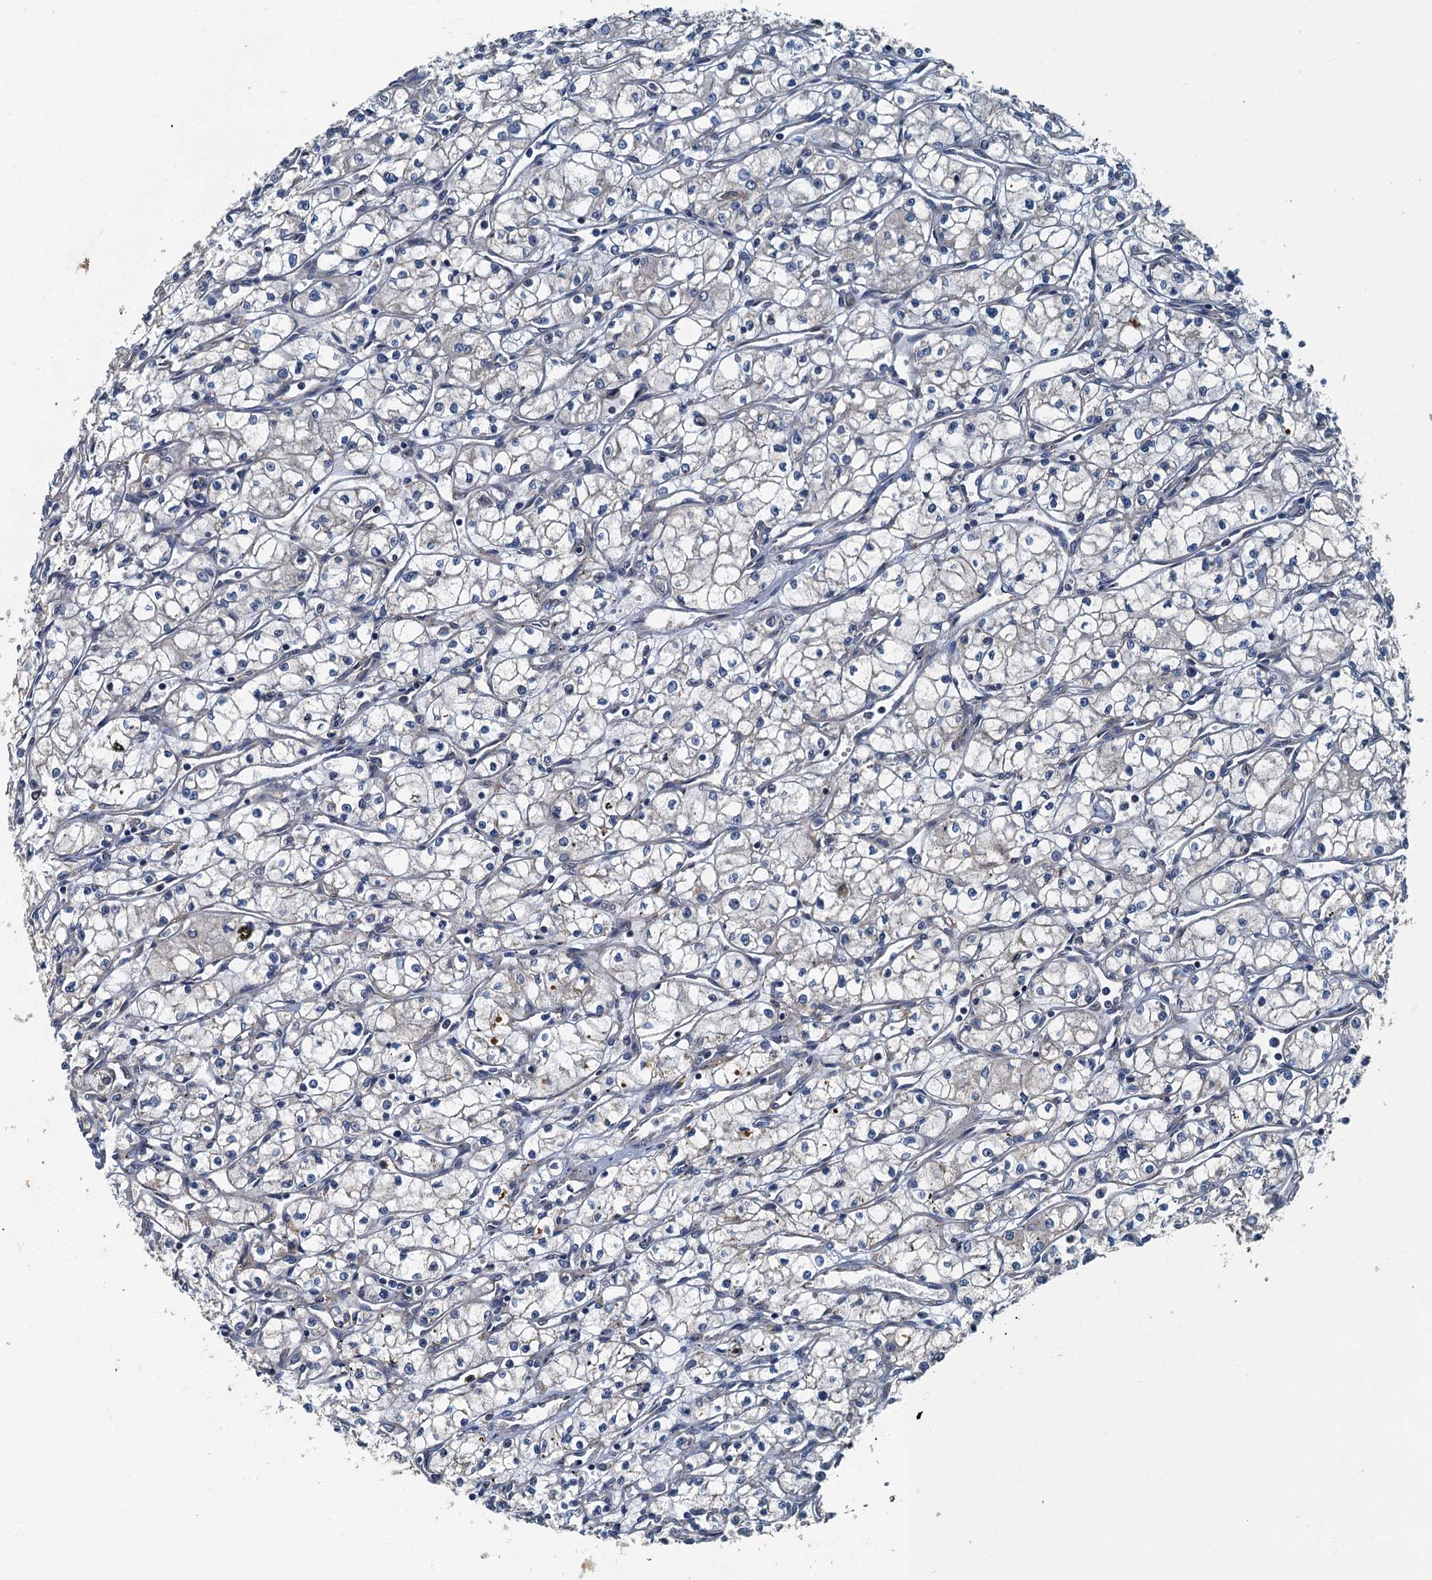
{"staining": {"intensity": "negative", "quantity": "none", "location": "none"}, "tissue": "renal cancer", "cell_type": "Tumor cells", "image_type": "cancer", "snomed": [{"axis": "morphology", "description": "Adenocarcinoma, NOS"}, {"axis": "topography", "description": "Kidney"}], "caption": "Renal cancer was stained to show a protein in brown. There is no significant staining in tumor cells. The staining is performed using DAB brown chromogen with nuclei counter-stained in using hematoxylin.", "gene": "DDX49", "patient": {"sex": "male", "age": 59}}